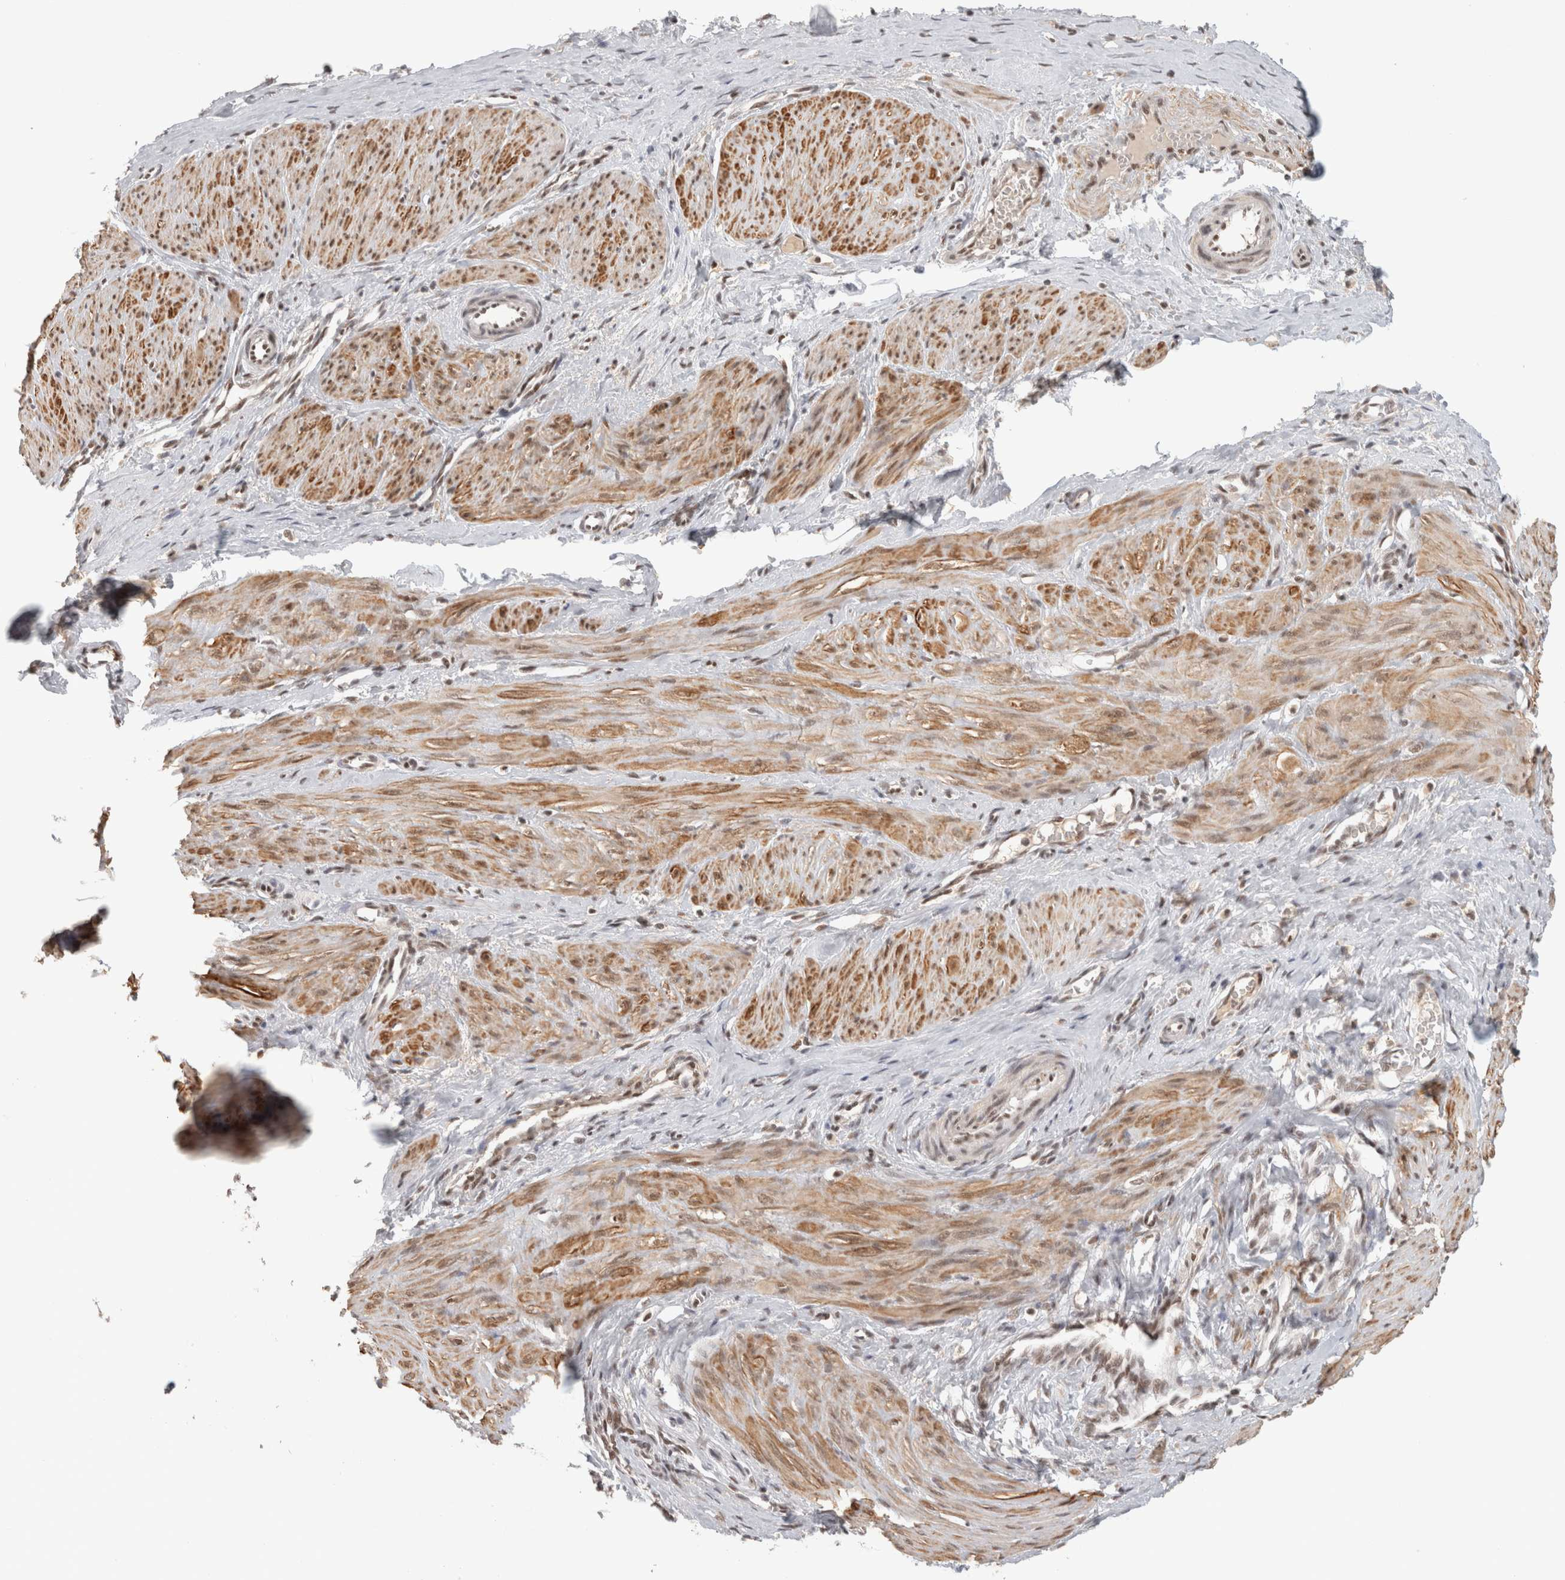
{"staining": {"intensity": "moderate", "quantity": ">75%", "location": "cytoplasmic/membranous,nuclear"}, "tissue": "smooth muscle", "cell_type": "Smooth muscle cells", "image_type": "normal", "snomed": [{"axis": "morphology", "description": "Normal tissue, NOS"}, {"axis": "topography", "description": "Endometrium"}], "caption": "DAB immunohistochemical staining of benign human smooth muscle exhibits moderate cytoplasmic/membranous,nuclear protein expression in approximately >75% of smooth muscle cells. (DAB = brown stain, brightfield microscopy at high magnification).", "gene": "ZNF830", "patient": {"sex": "female", "age": 33}}